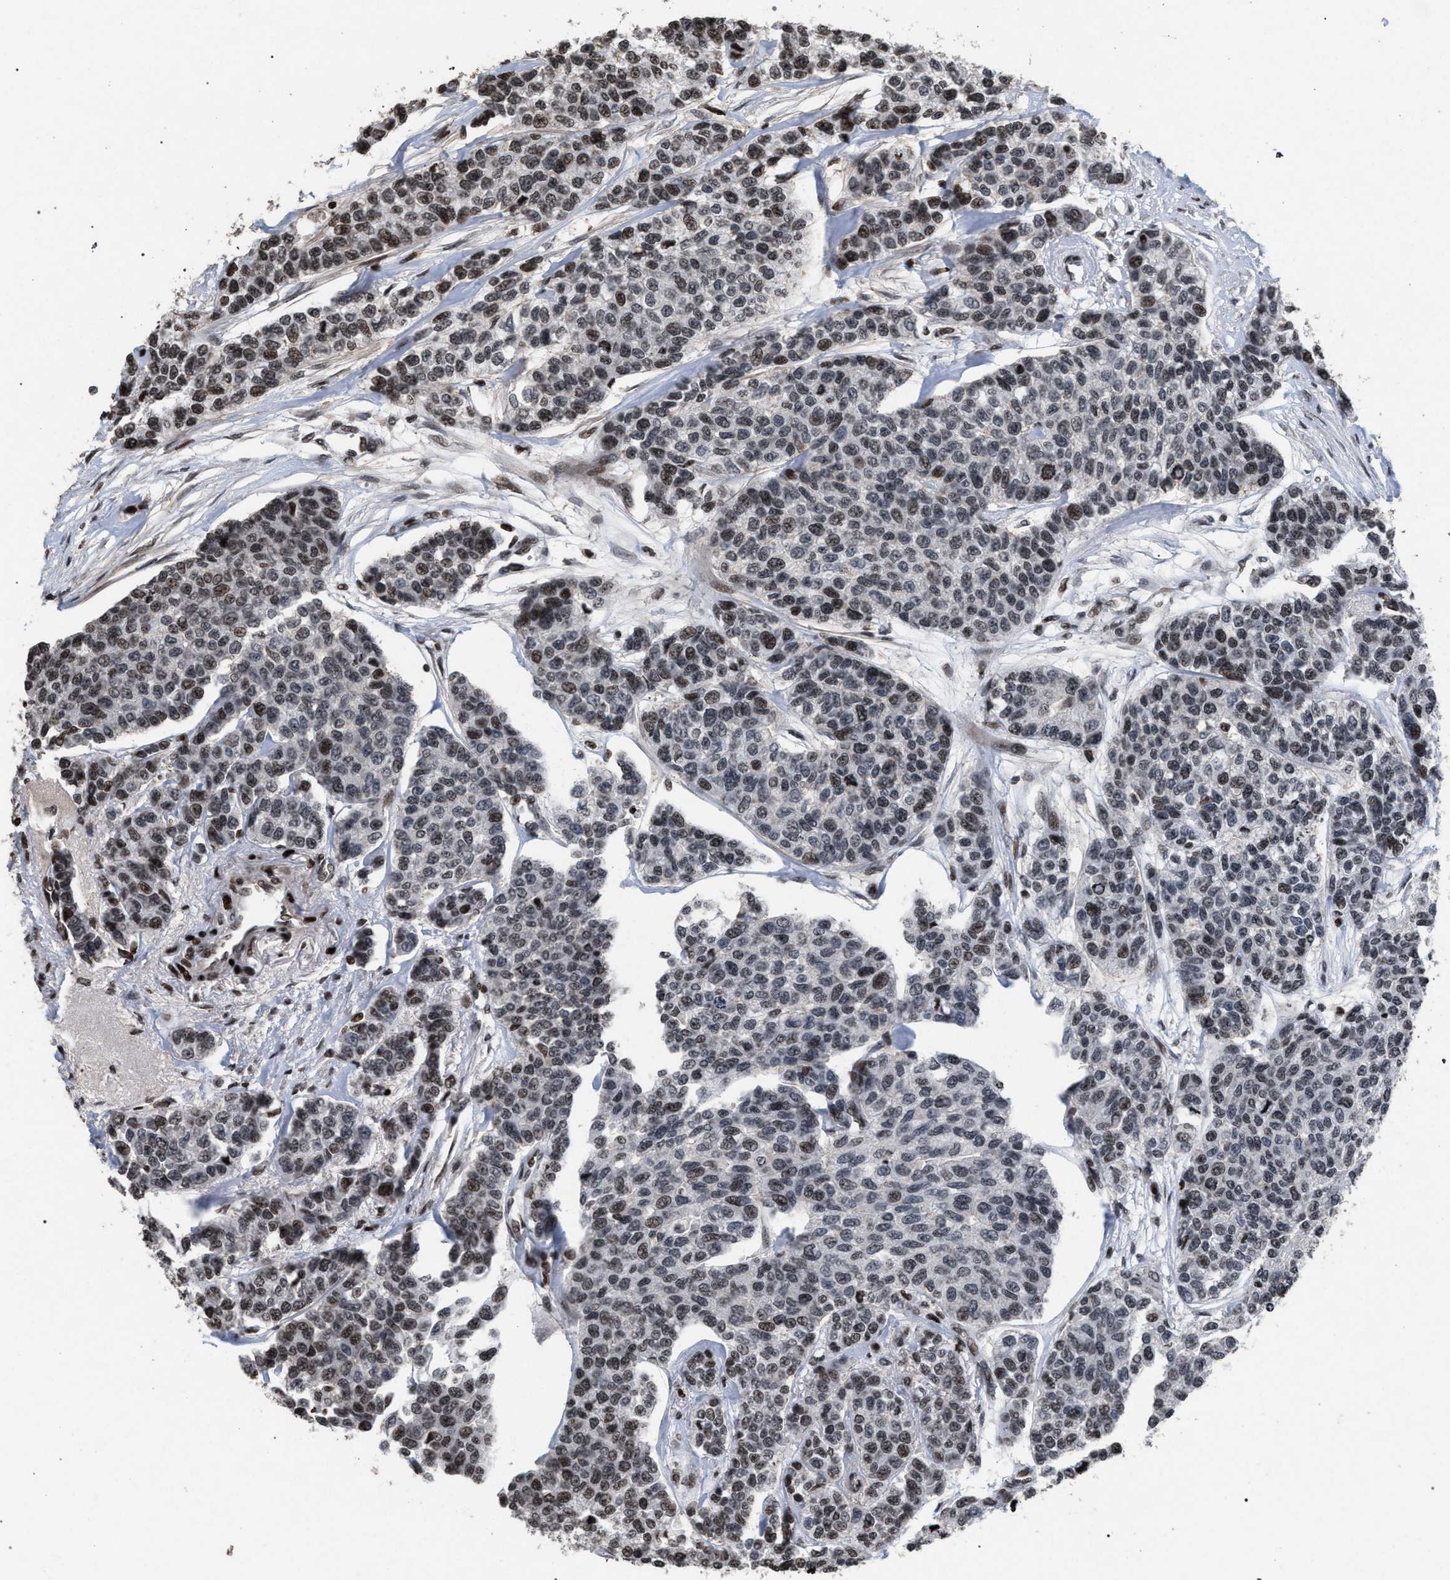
{"staining": {"intensity": "moderate", "quantity": "25%-75%", "location": "nuclear"}, "tissue": "breast cancer", "cell_type": "Tumor cells", "image_type": "cancer", "snomed": [{"axis": "morphology", "description": "Duct carcinoma"}, {"axis": "topography", "description": "Breast"}], "caption": "Immunohistochemistry (IHC) of breast intraductal carcinoma displays medium levels of moderate nuclear expression in approximately 25%-75% of tumor cells.", "gene": "FOXD3", "patient": {"sex": "female", "age": 51}}